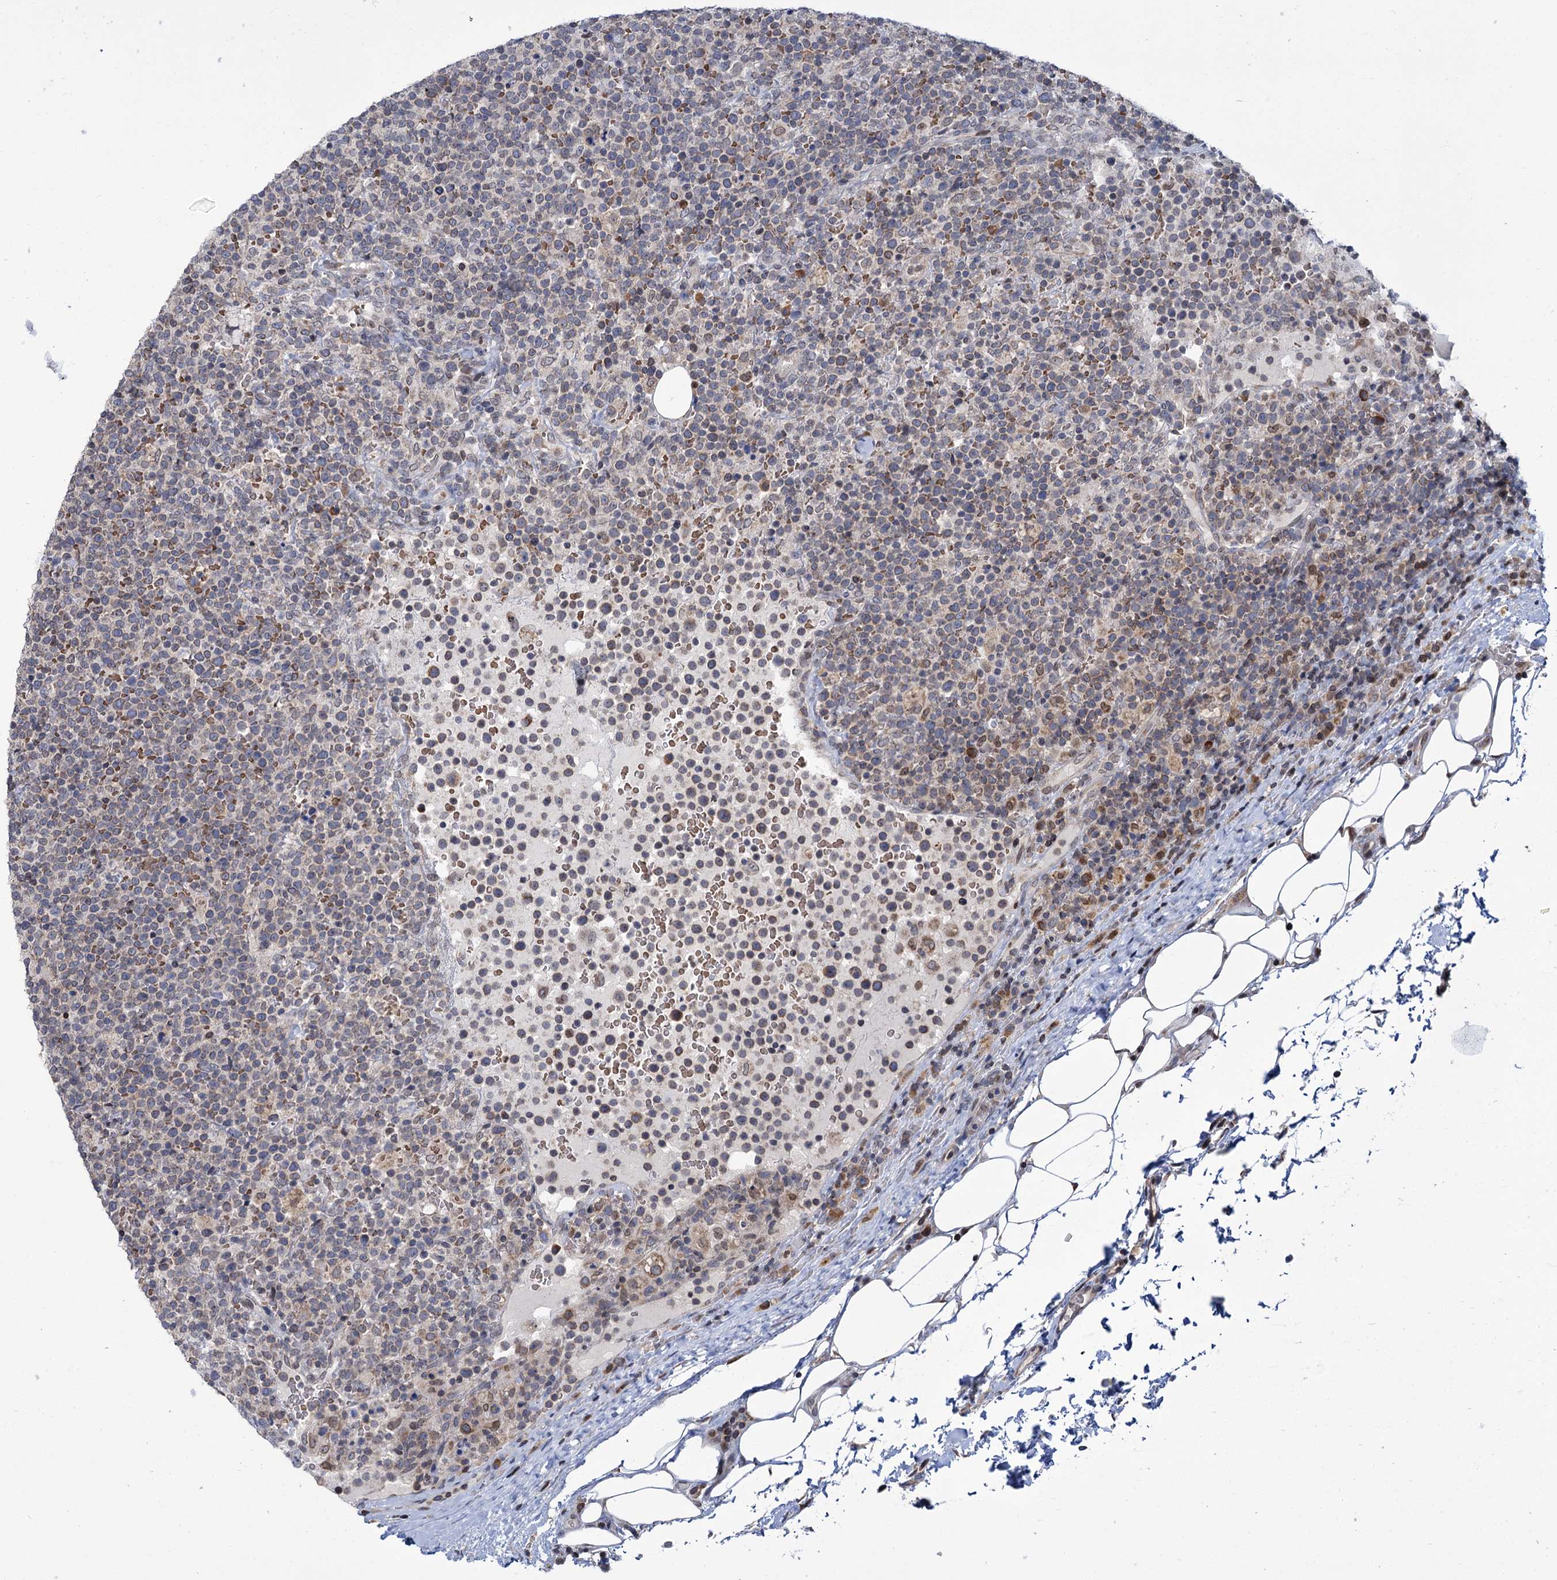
{"staining": {"intensity": "weak", "quantity": "<25%", "location": "cytoplasmic/membranous"}, "tissue": "lymphoma", "cell_type": "Tumor cells", "image_type": "cancer", "snomed": [{"axis": "morphology", "description": "Malignant lymphoma, non-Hodgkin's type, High grade"}, {"axis": "topography", "description": "Lymph node"}], "caption": "A micrograph of human lymphoma is negative for staining in tumor cells.", "gene": "CFAP46", "patient": {"sex": "male", "age": 61}}